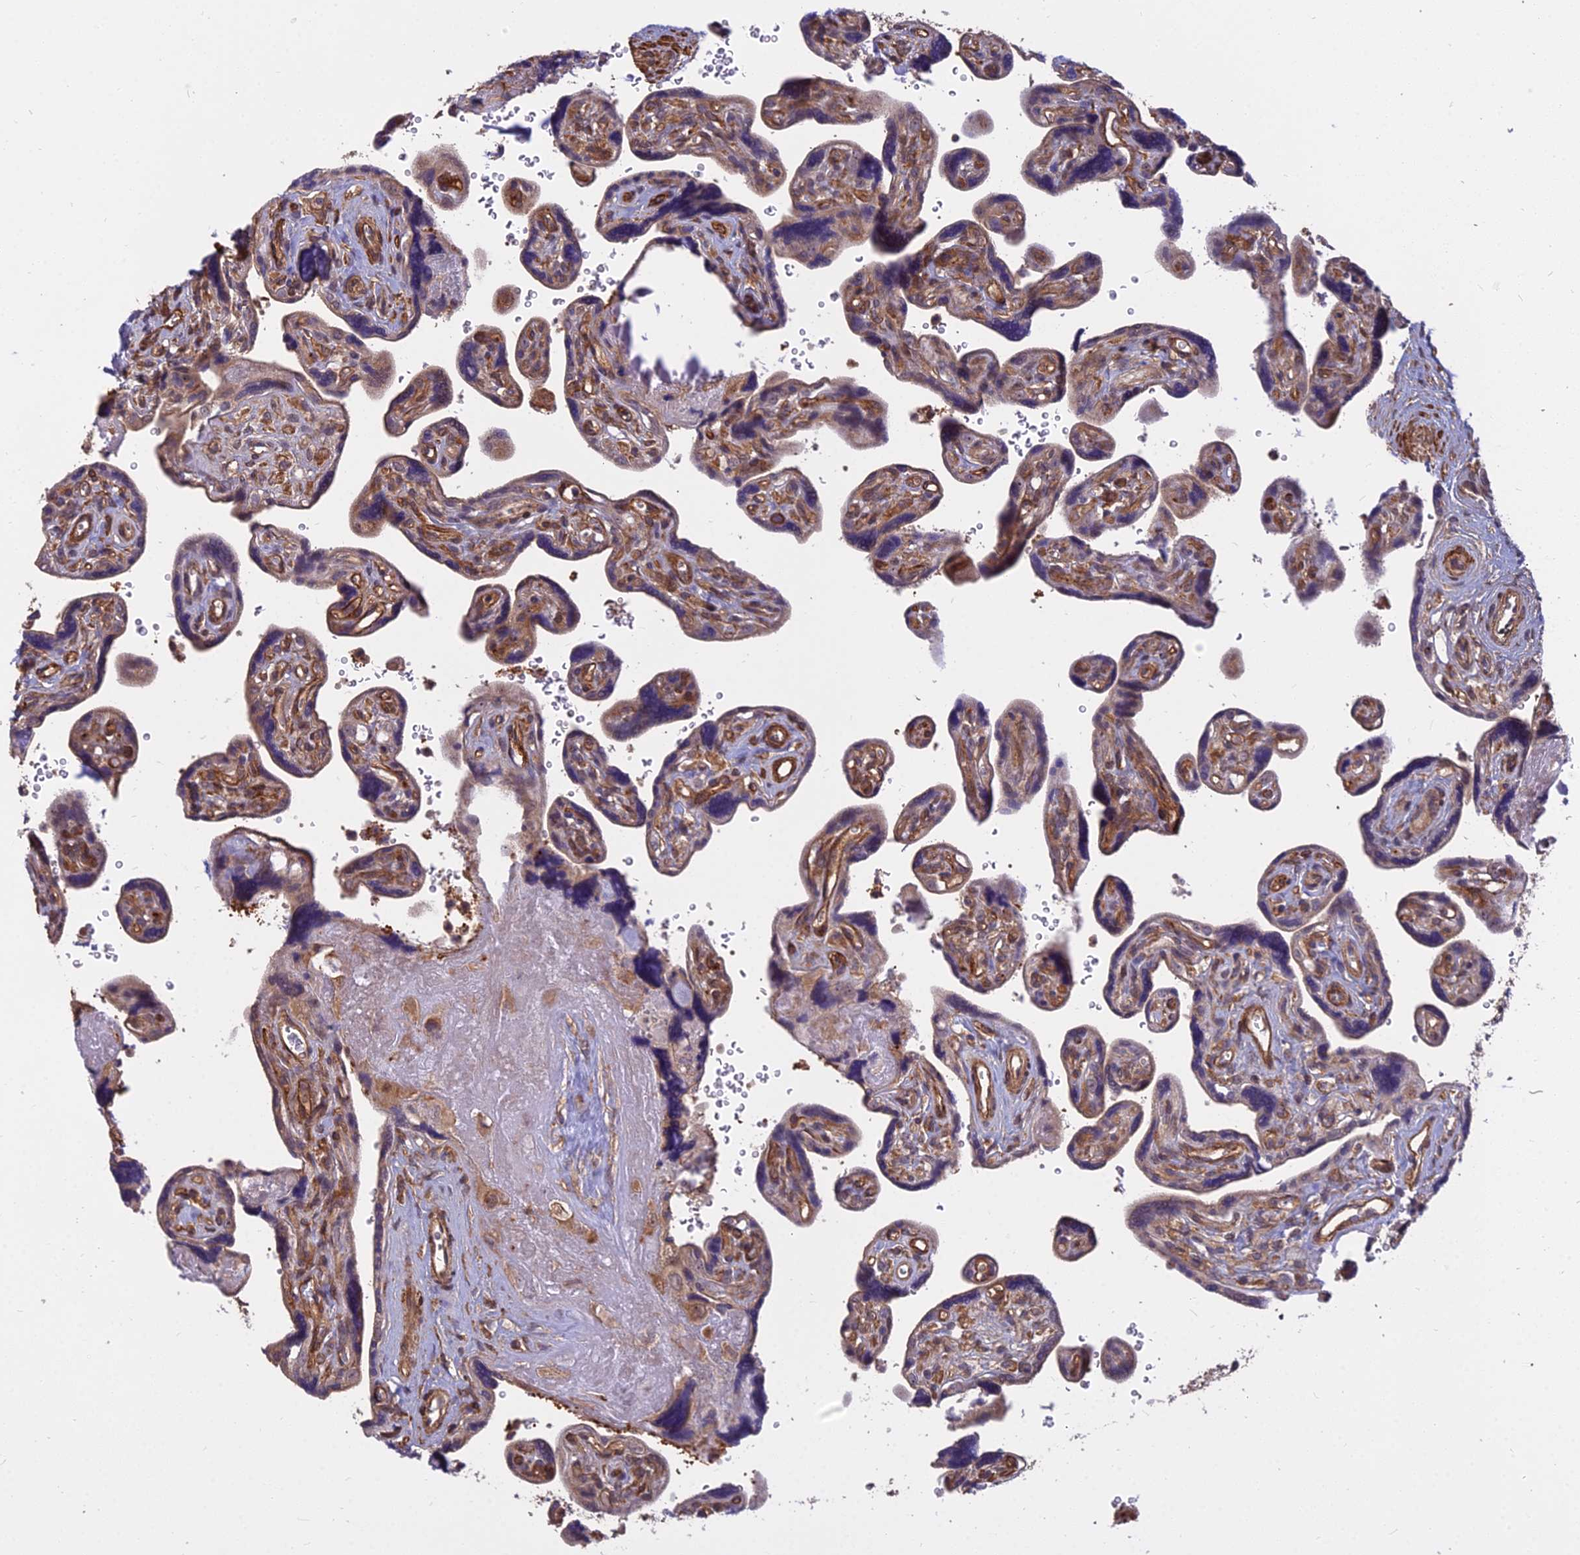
{"staining": {"intensity": "moderate", "quantity": ">75%", "location": "cytoplasmic/membranous"}, "tissue": "placenta", "cell_type": "Decidual cells", "image_type": "normal", "snomed": [{"axis": "morphology", "description": "Normal tissue, NOS"}, {"axis": "topography", "description": "Placenta"}], "caption": "Immunohistochemical staining of normal human placenta reveals >75% levels of moderate cytoplasmic/membranous protein expression in approximately >75% of decidual cells. (IHC, brightfield microscopy, high magnification).", "gene": "TCEA3", "patient": {"sex": "female", "age": 39}}